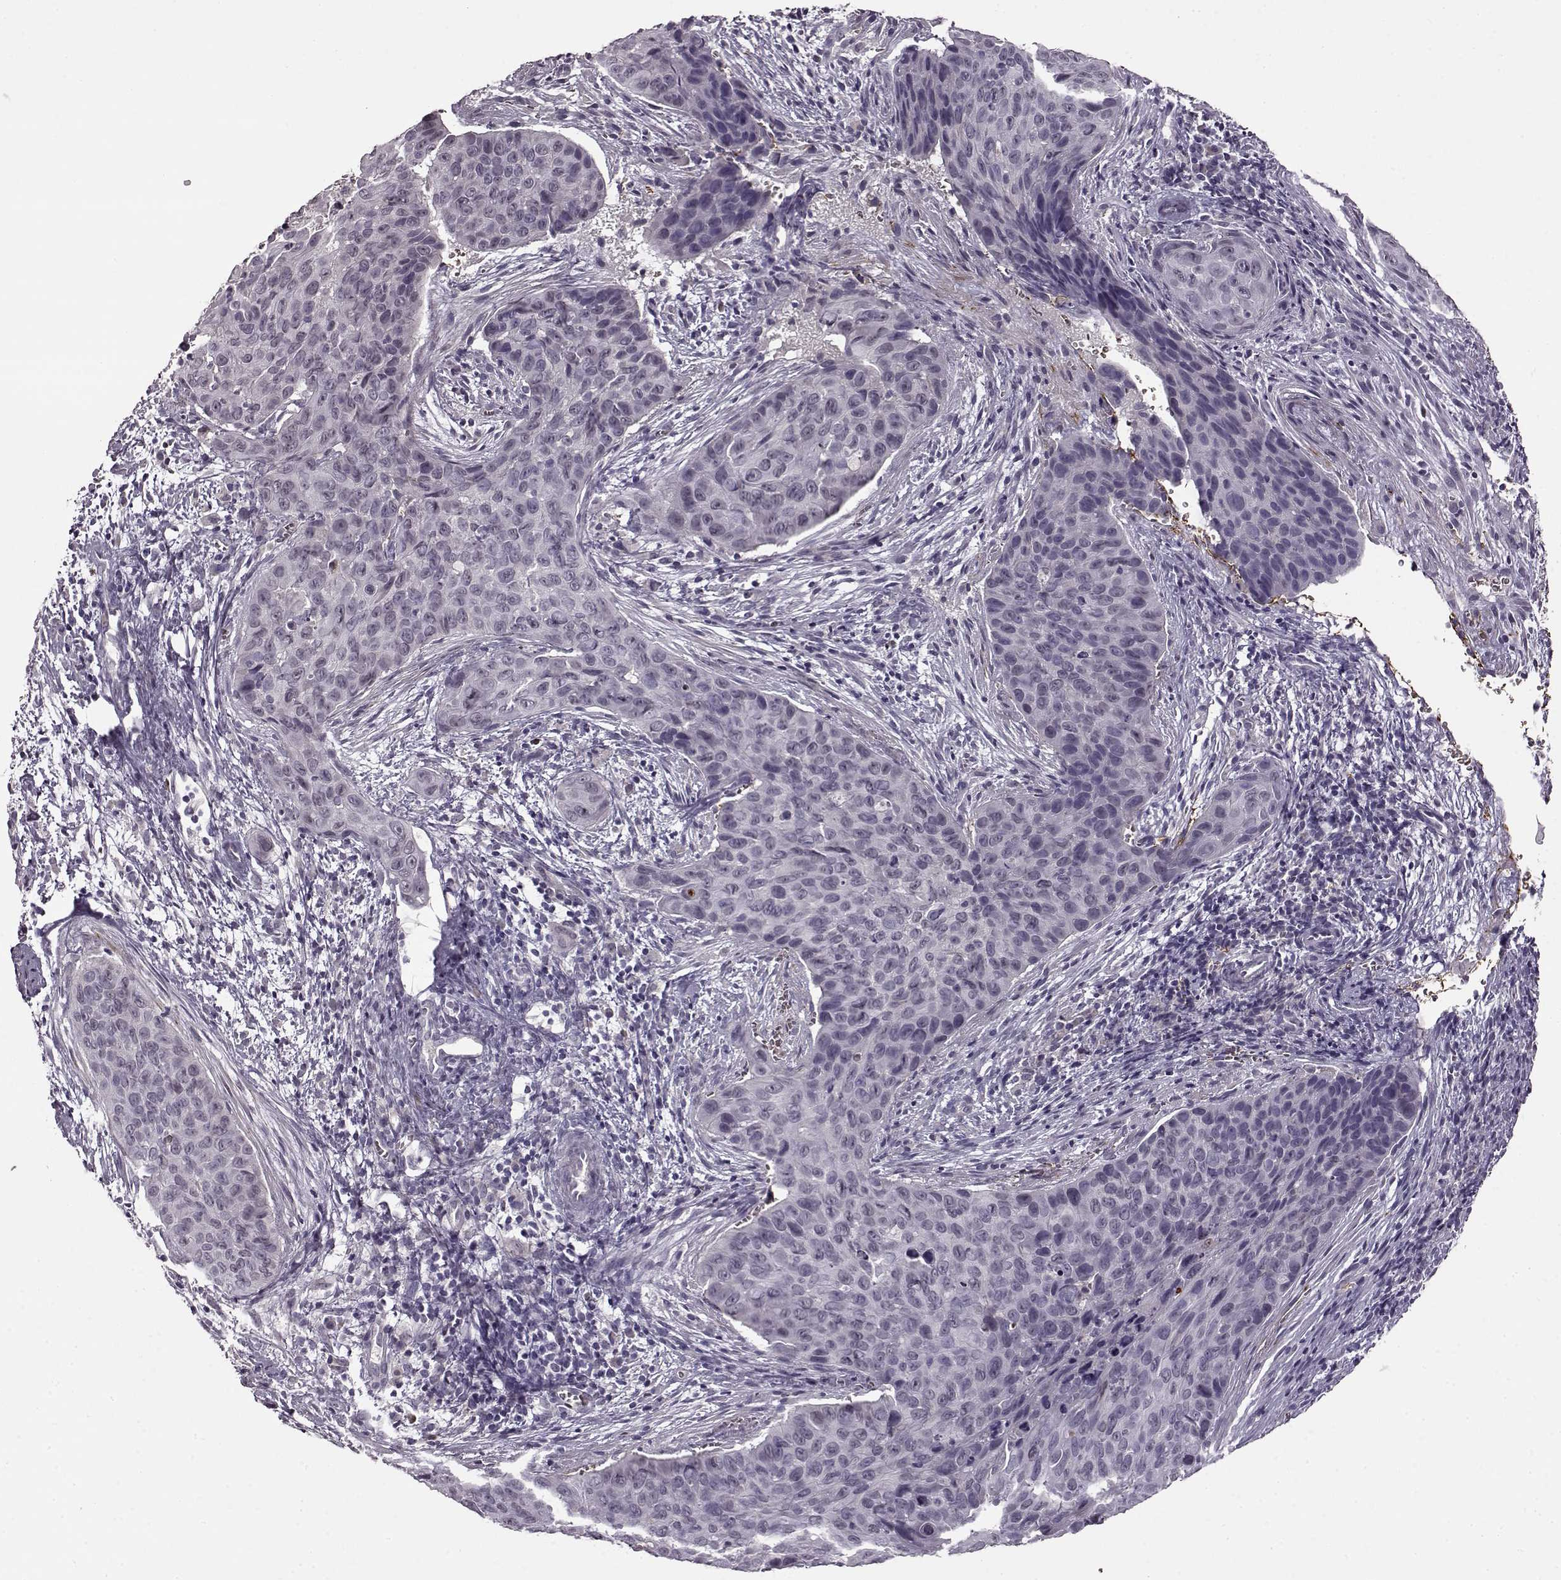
{"staining": {"intensity": "negative", "quantity": "none", "location": "none"}, "tissue": "cervical cancer", "cell_type": "Tumor cells", "image_type": "cancer", "snomed": [{"axis": "morphology", "description": "Squamous cell carcinoma, NOS"}, {"axis": "topography", "description": "Cervix"}], "caption": "IHC image of human cervical cancer (squamous cell carcinoma) stained for a protein (brown), which exhibits no positivity in tumor cells.", "gene": "CNGA3", "patient": {"sex": "female", "age": 35}}